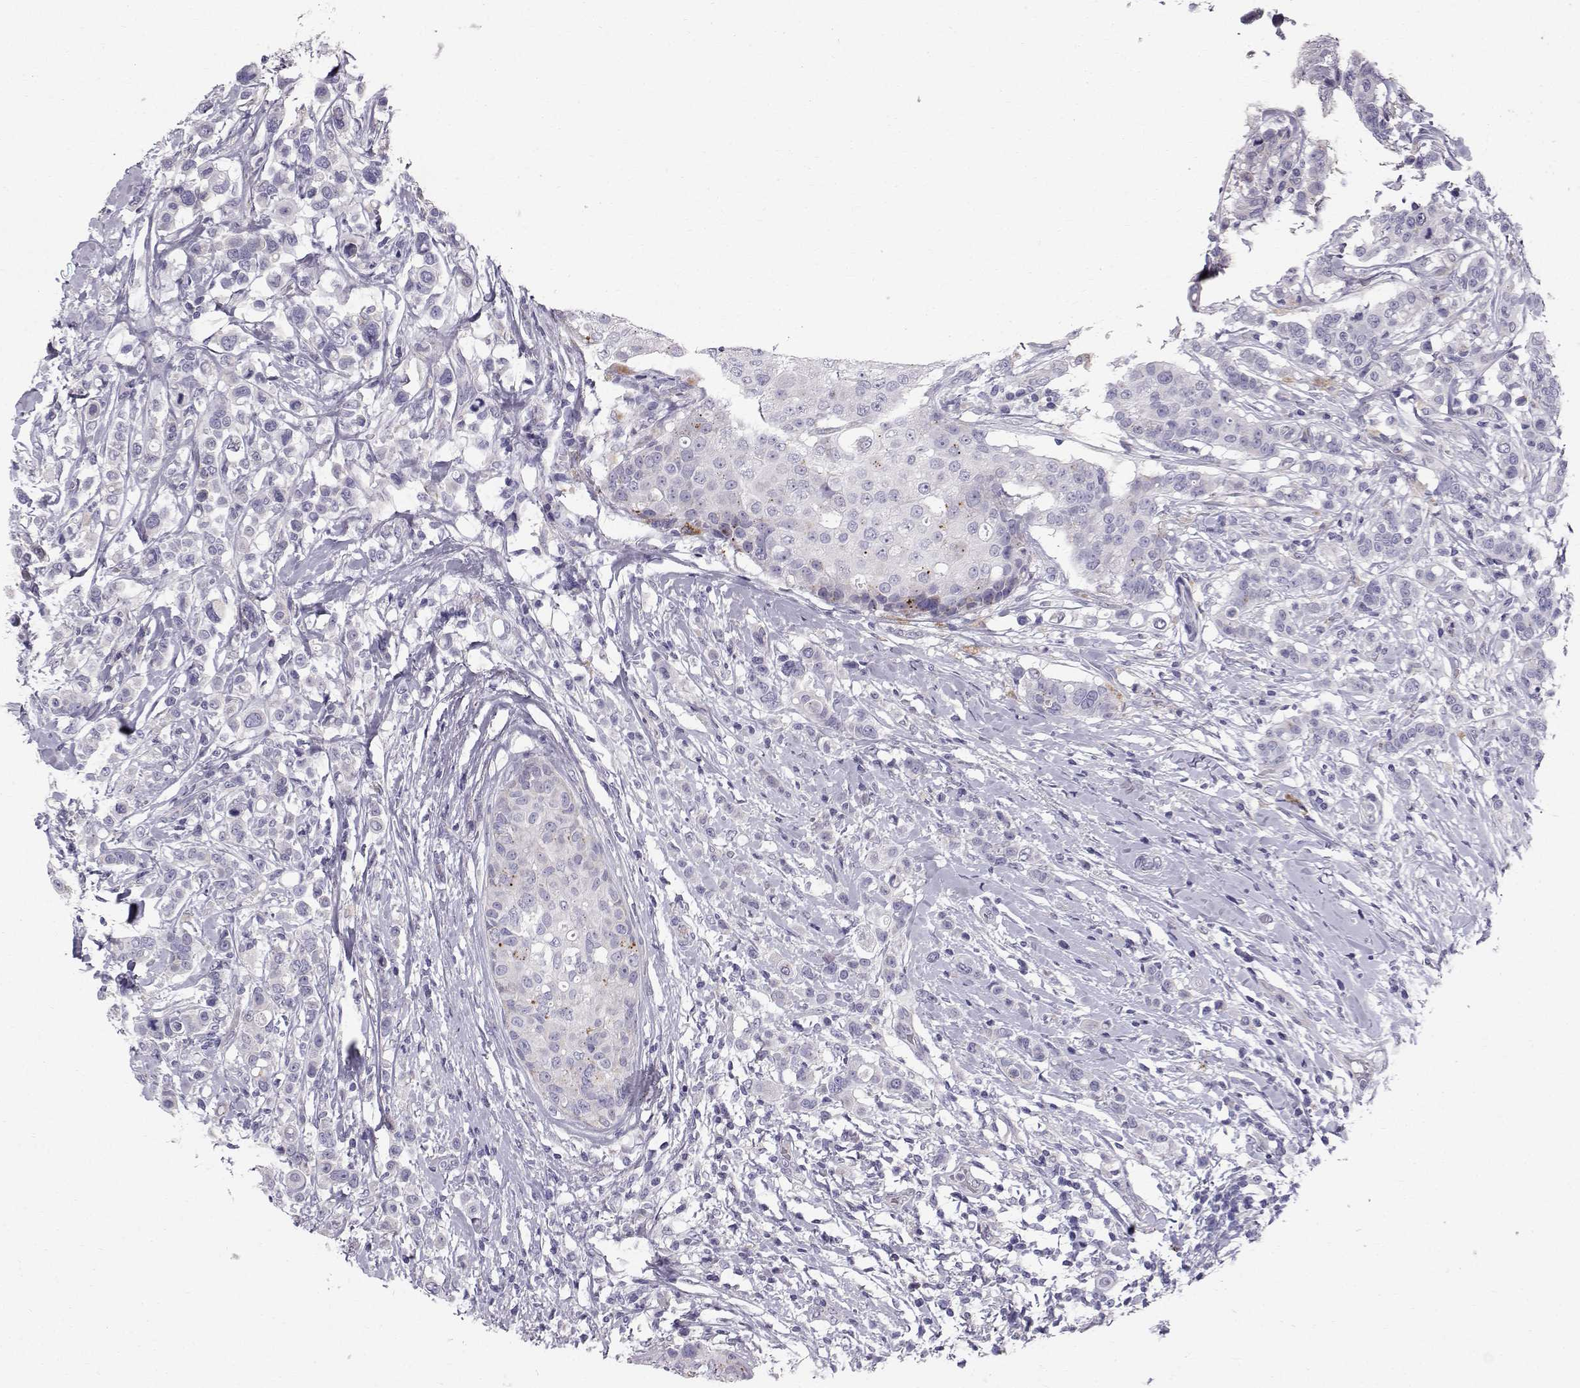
{"staining": {"intensity": "negative", "quantity": "none", "location": "none"}, "tissue": "breast cancer", "cell_type": "Tumor cells", "image_type": "cancer", "snomed": [{"axis": "morphology", "description": "Duct carcinoma"}, {"axis": "topography", "description": "Breast"}], "caption": "Immunohistochemical staining of breast cancer (intraductal carcinoma) shows no significant expression in tumor cells.", "gene": "CALCR", "patient": {"sex": "female", "age": 27}}